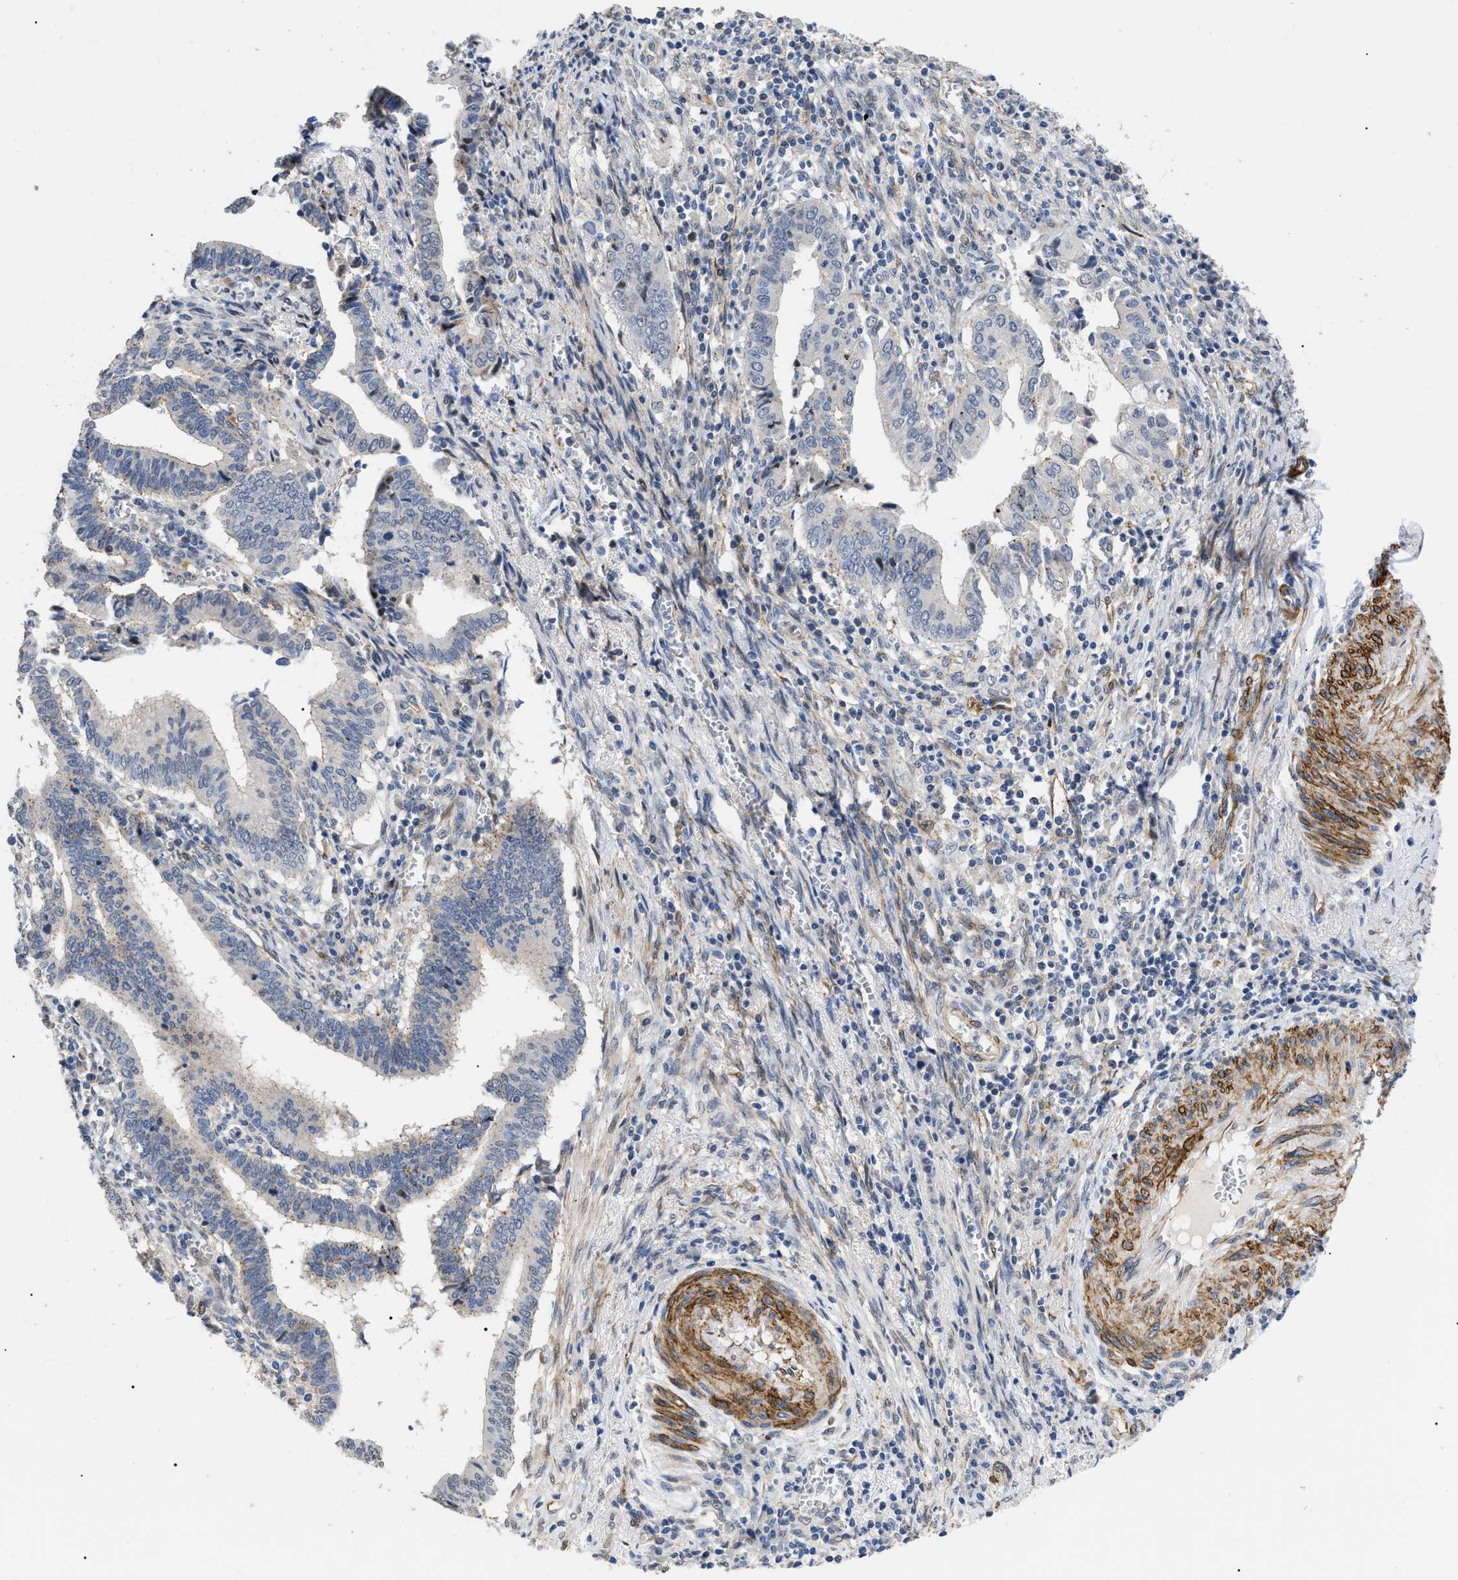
{"staining": {"intensity": "negative", "quantity": "none", "location": "none"}, "tissue": "cervical cancer", "cell_type": "Tumor cells", "image_type": "cancer", "snomed": [{"axis": "morphology", "description": "Adenocarcinoma, NOS"}, {"axis": "topography", "description": "Cervix"}], "caption": "This micrograph is of adenocarcinoma (cervical) stained with immunohistochemistry to label a protein in brown with the nuclei are counter-stained blue. There is no expression in tumor cells. (Brightfield microscopy of DAB IHC at high magnification).", "gene": "SFXN5", "patient": {"sex": "female", "age": 44}}